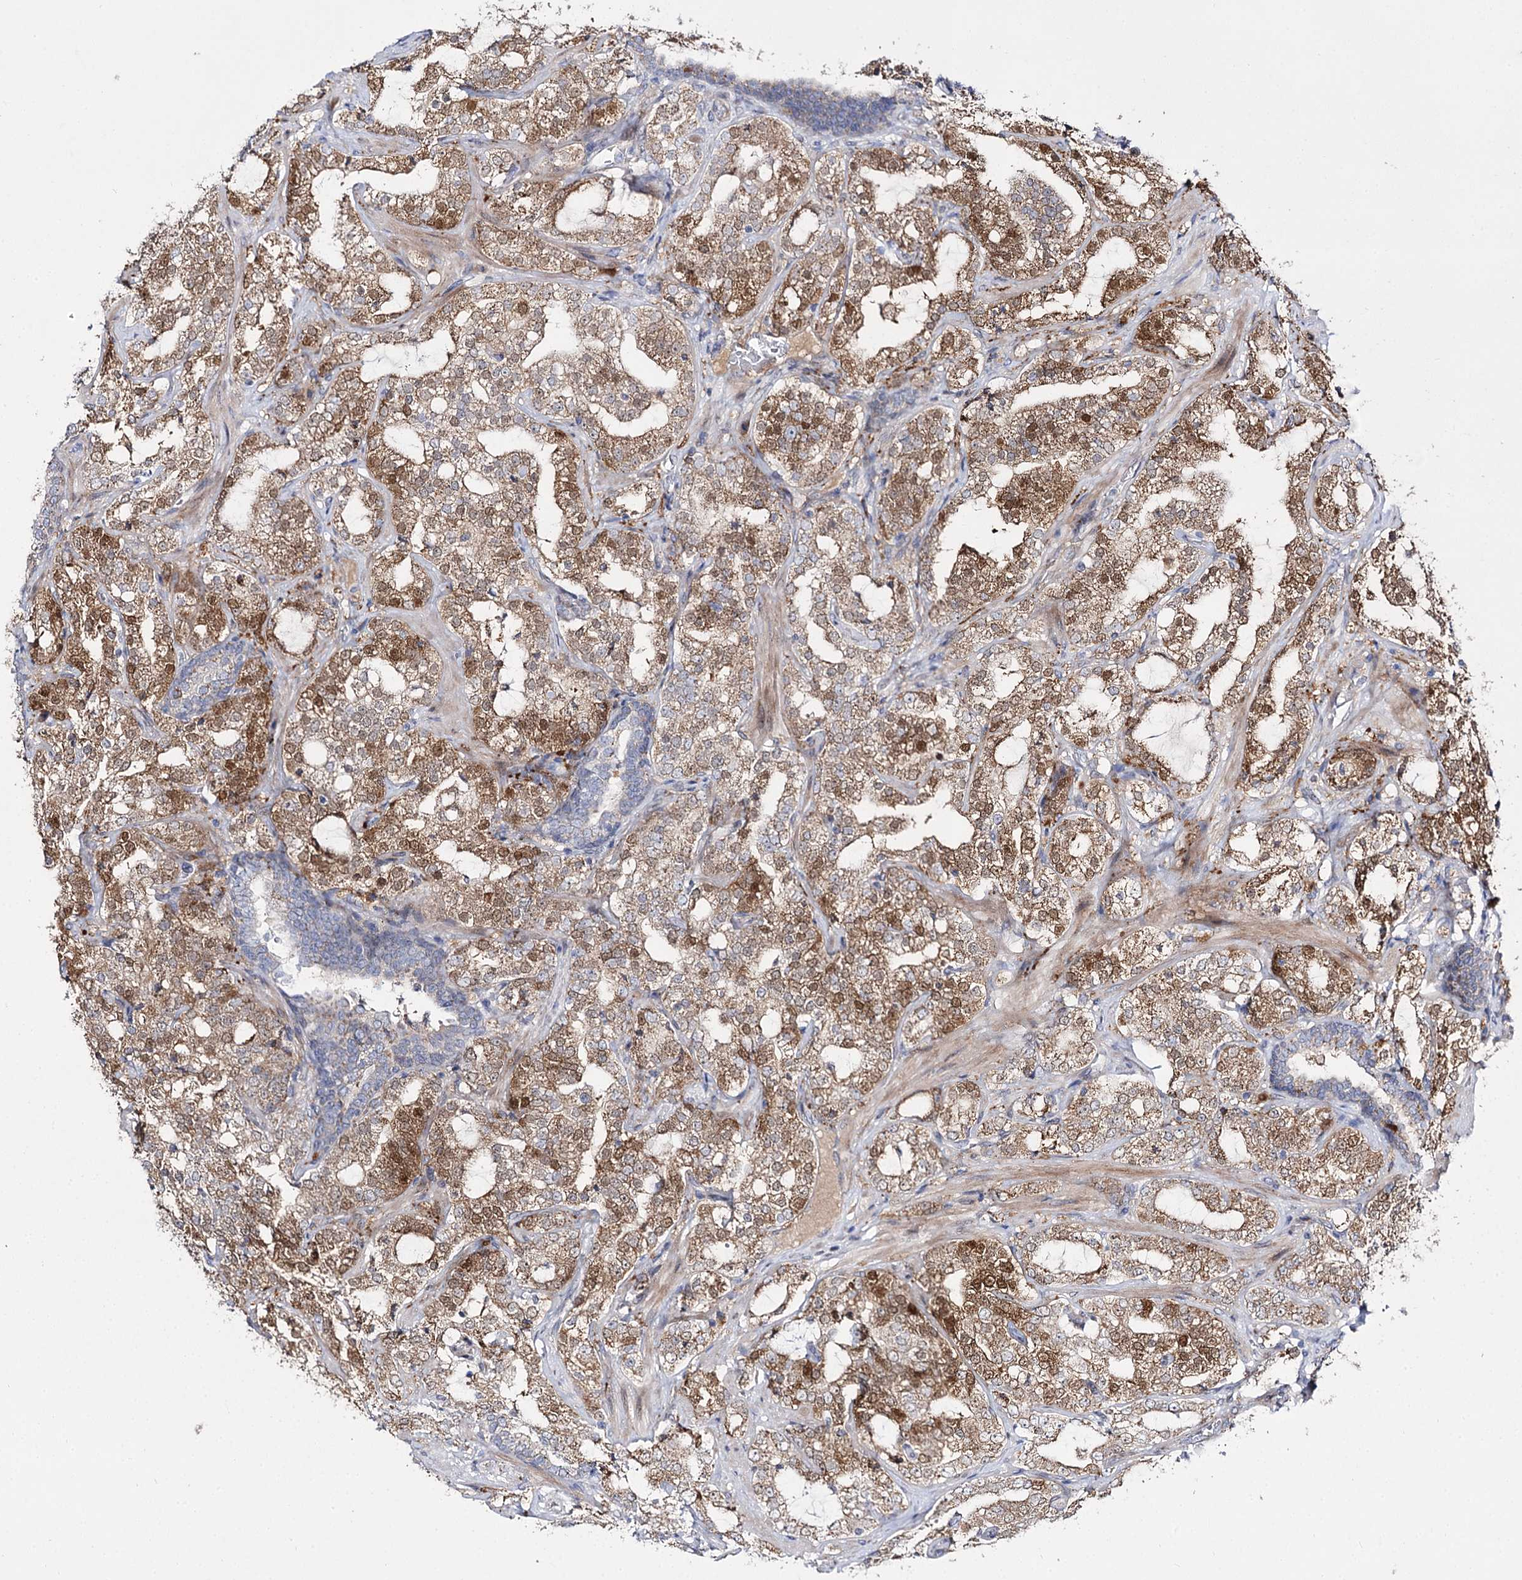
{"staining": {"intensity": "moderate", "quantity": ">75%", "location": "cytoplasmic/membranous"}, "tissue": "prostate cancer", "cell_type": "Tumor cells", "image_type": "cancer", "snomed": [{"axis": "morphology", "description": "Adenocarcinoma, High grade"}, {"axis": "topography", "description": "Prostate"}], "caption": "Protein expression analysis of human prostate cancer (adenocarcinoma (high-grade)) reveals moderate cytoplasmic/membranous staining in approximately >75% of tumor cells.", "gene": "C11orf80", "patient": {"sex": "male", "age": 64}}